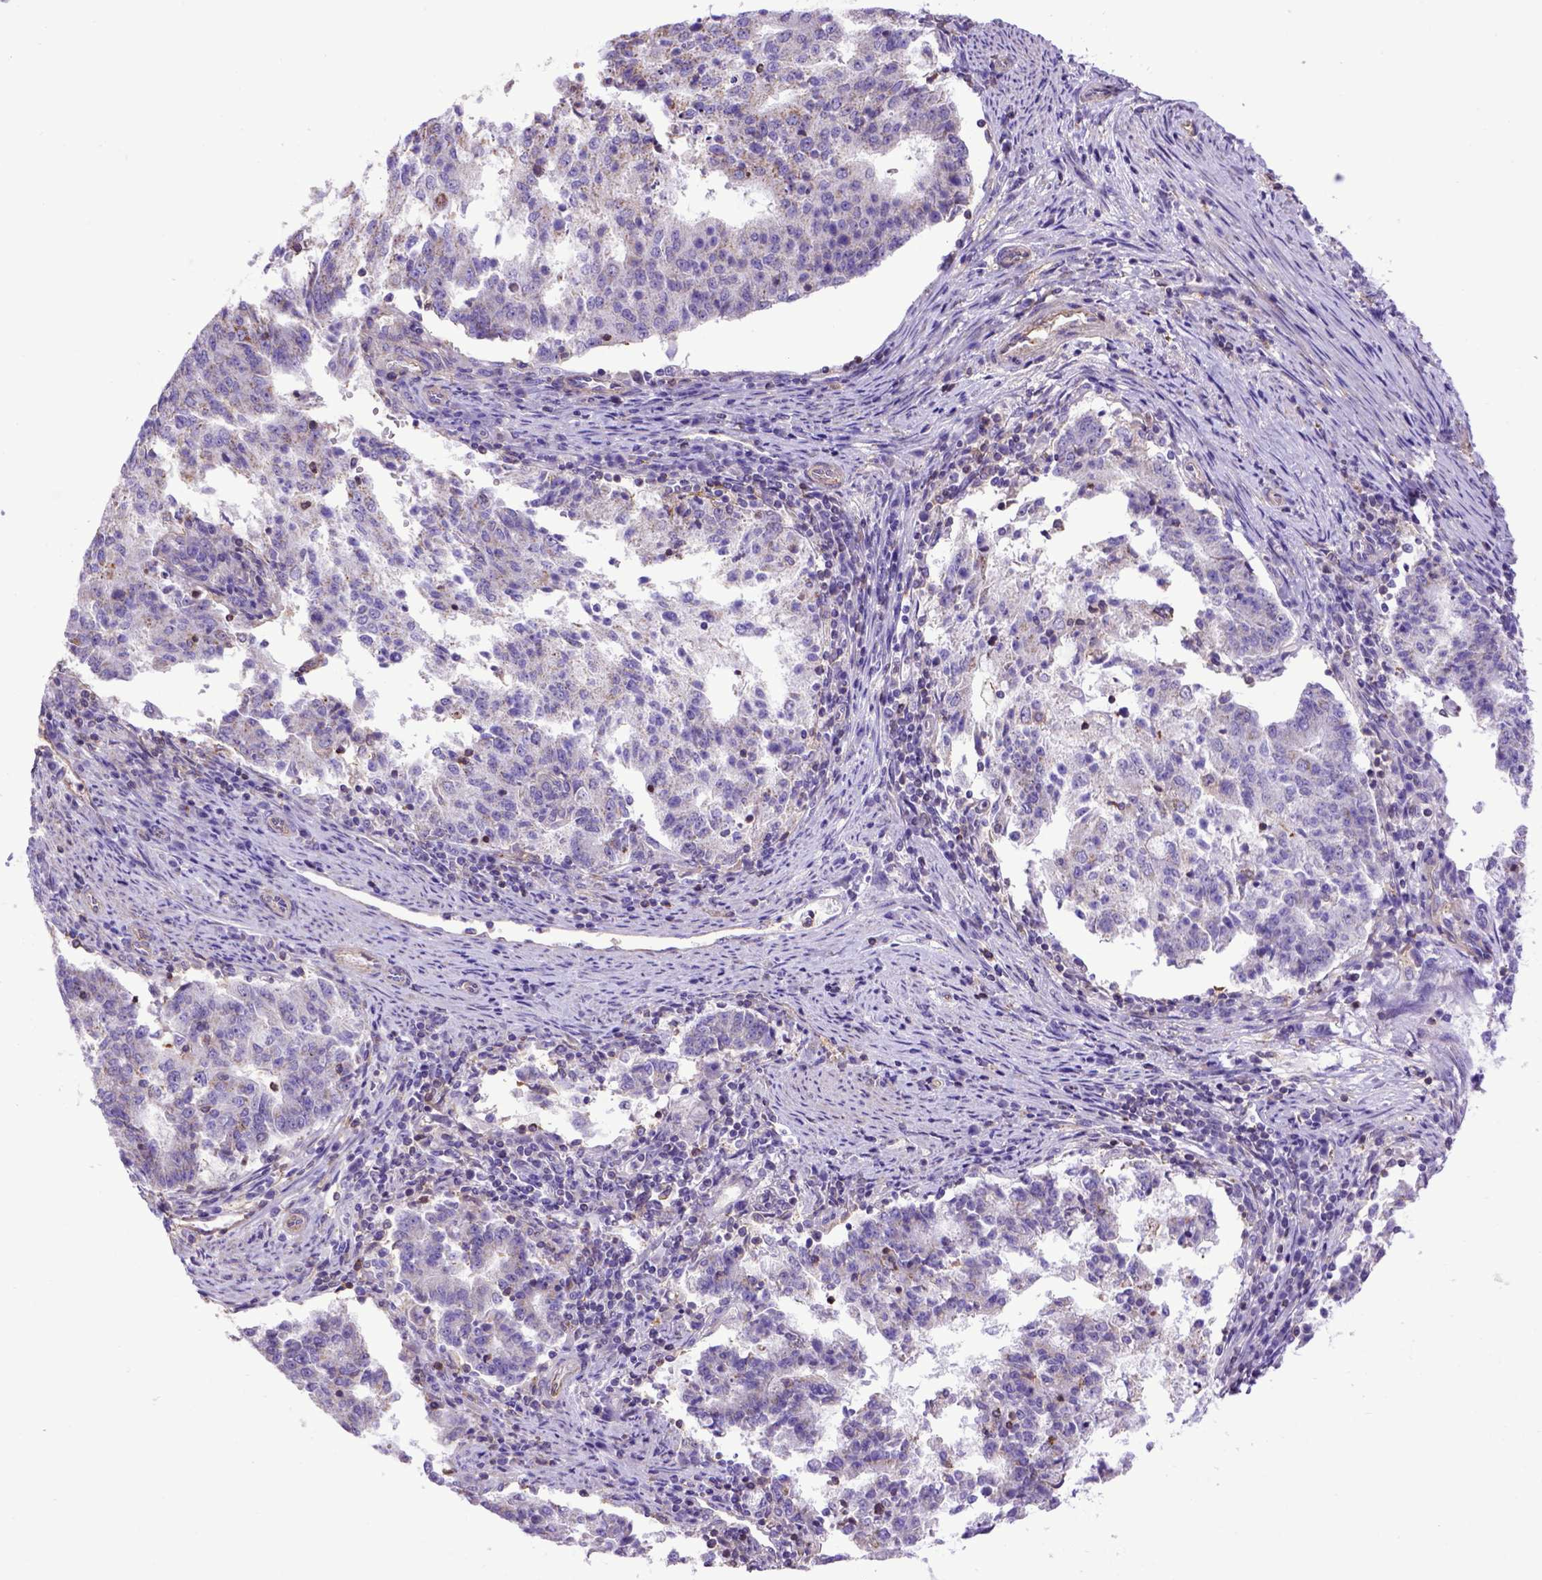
{"staining": {"intensity": "negative", "quantity": "none", "location": "none"}, "tissue": "endometrial cancer", "cell_type": "Tumor cells", "image_type": "cancer", "snomed": [{"axis": "morphology", "description": "Adenocarcinoma, NOS"}, {"axis": "topography", "description": "Endometrium"}], "caption": "DAB immunohistochemical staining of endometrial adenocarcinoma demonstrates no significant staining in tumor cells.", "gene": "ASAH2", "patient": {"sex": "female", "age": 82}}